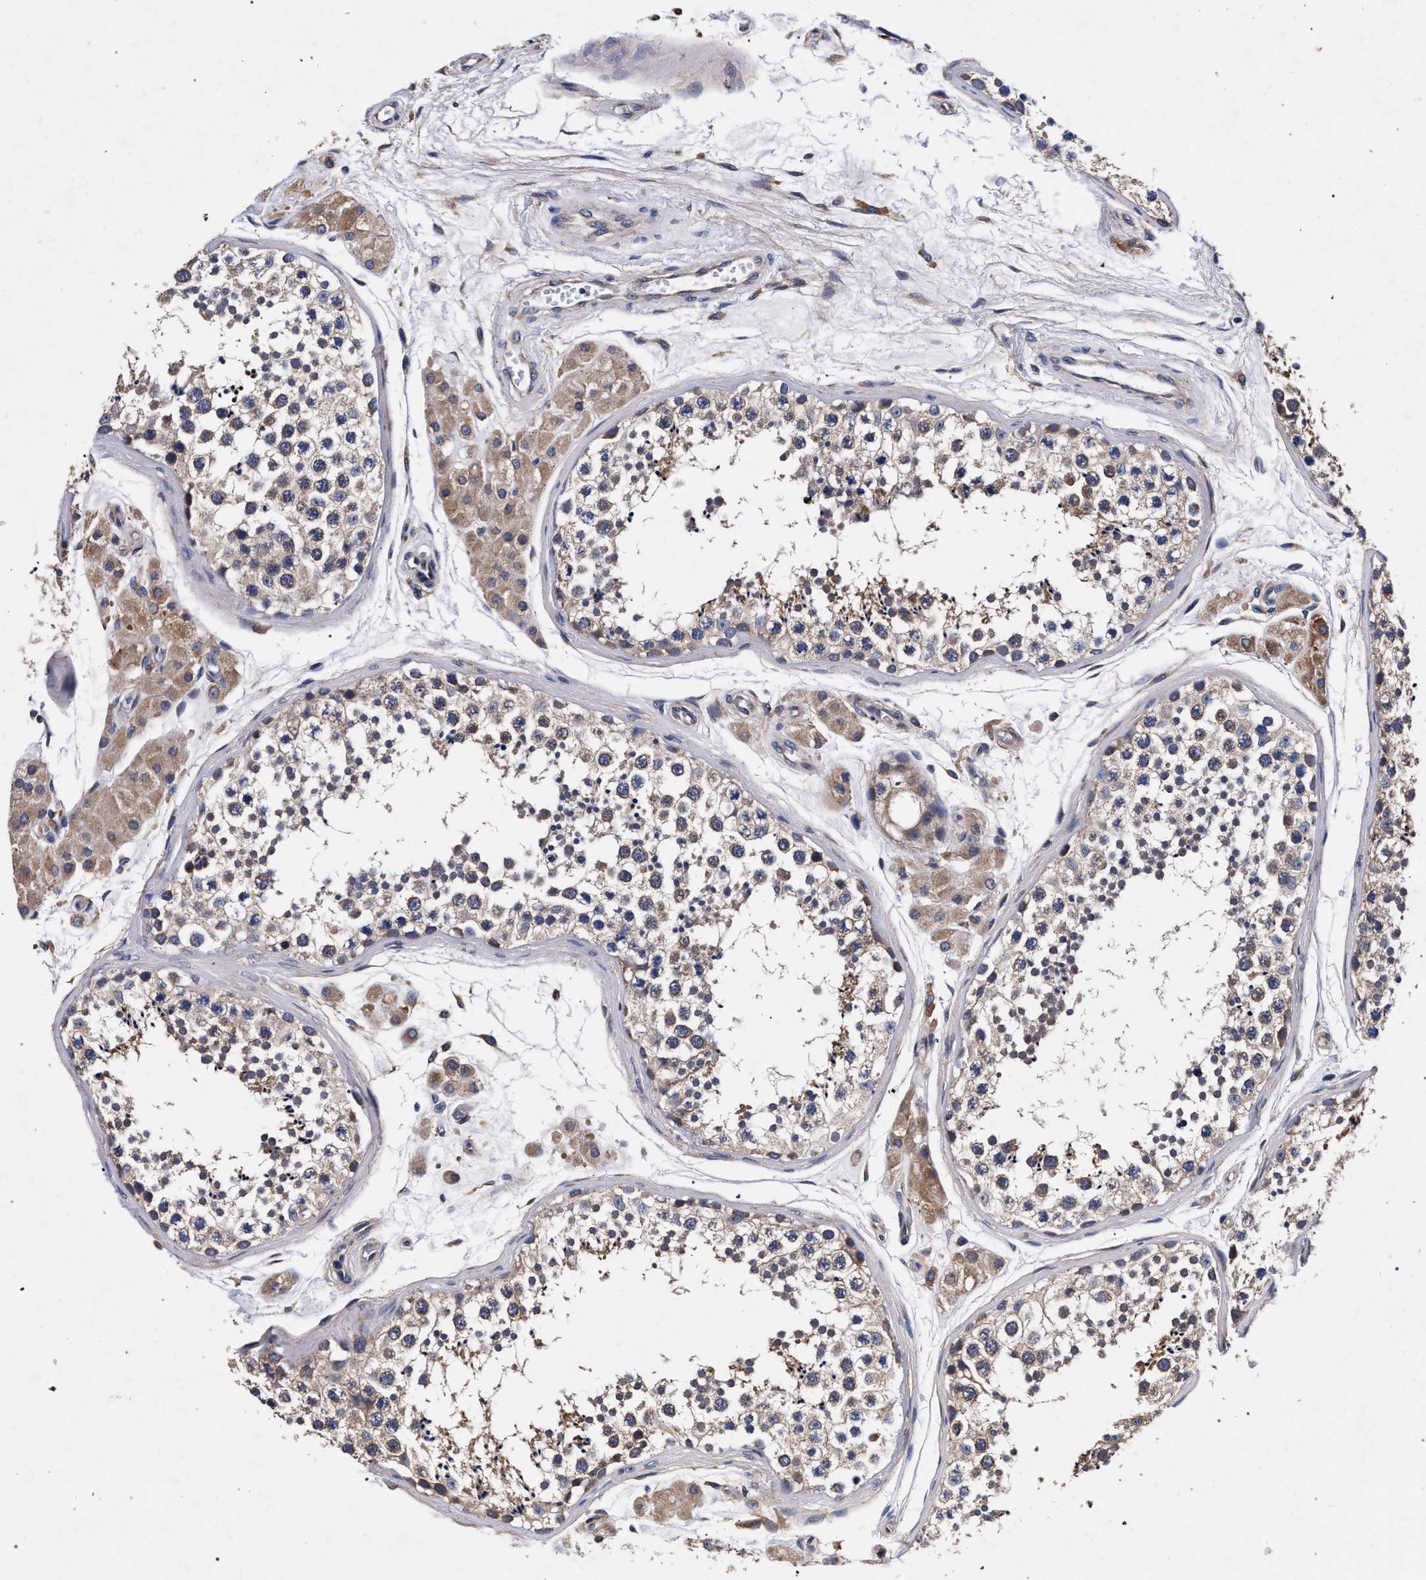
{"staining": {"intensity": "moderate", "quantity": ">75%", "location": "cytoplasmic/membranous"}, "tissue": "testis", "cell_type": "Cells in seminiferous ducts", "image_type": "normal", "snomed": [{"axis": "morphology", "description": "Normal tissue, NOS"}, {"axis": "topography", "description": "Testis"}], "caption": "Brown immunohistochemical staining in unremarkable testis reveals moderate cytoplasmic/membranous positivity in approximately >75% of cells in seminiferous ducts.", "gene": "CFAP95", "patient": {"sex": "male", "age": 56}}